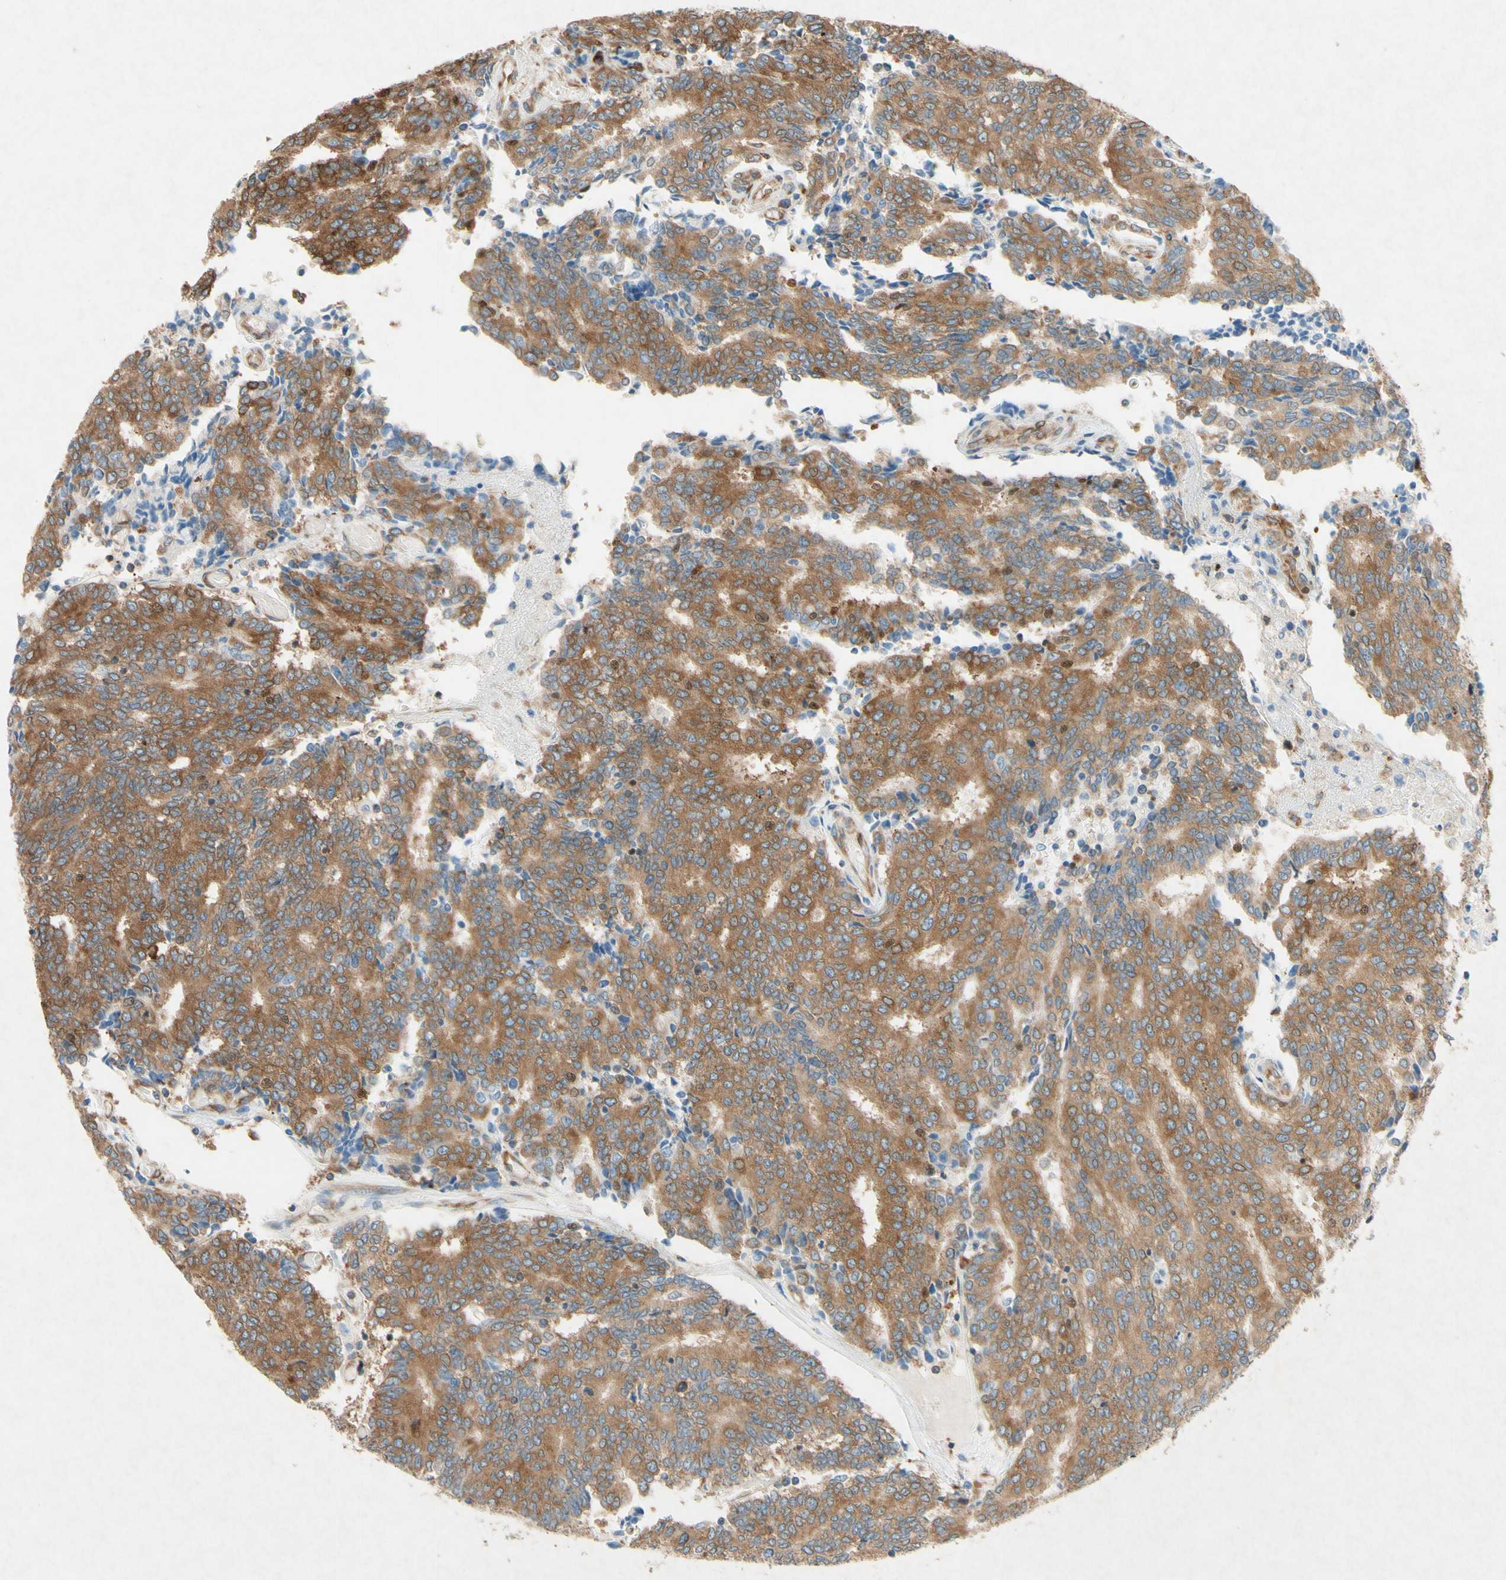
{"staining": {"intensity": "moderate", "quantity": ">75%", "location": "cytoplasmic/membranous"}, "tissue": "prostate cancer", "cell_type": "Tumor cells", "image_type": "cancer", "snomed": [{"axis": "morphology", "description": "Normal tissue, NOS"}, {"axis": "morphology", "description": "Adenocarcinoma, High grade"}, {"axis": "topography", "description": "Prostate"}, {"axis": "topography", "description": "Seminal veicle"}], "caption": "Prostate cancer (adenocarcinoma (high-grade)) was stained to show a protein in brown. There is medium levels of moderate cytoplasmic/membranous positivity in about >75% of tumor cells. The staining was performed using DAB to visualize the protein expression in brown, while the nuclei were stained in blue with hematoxylin (Magnification: 20x).", "gene": "PABPC1", "patient": {"sex": "male", "age": 55}}